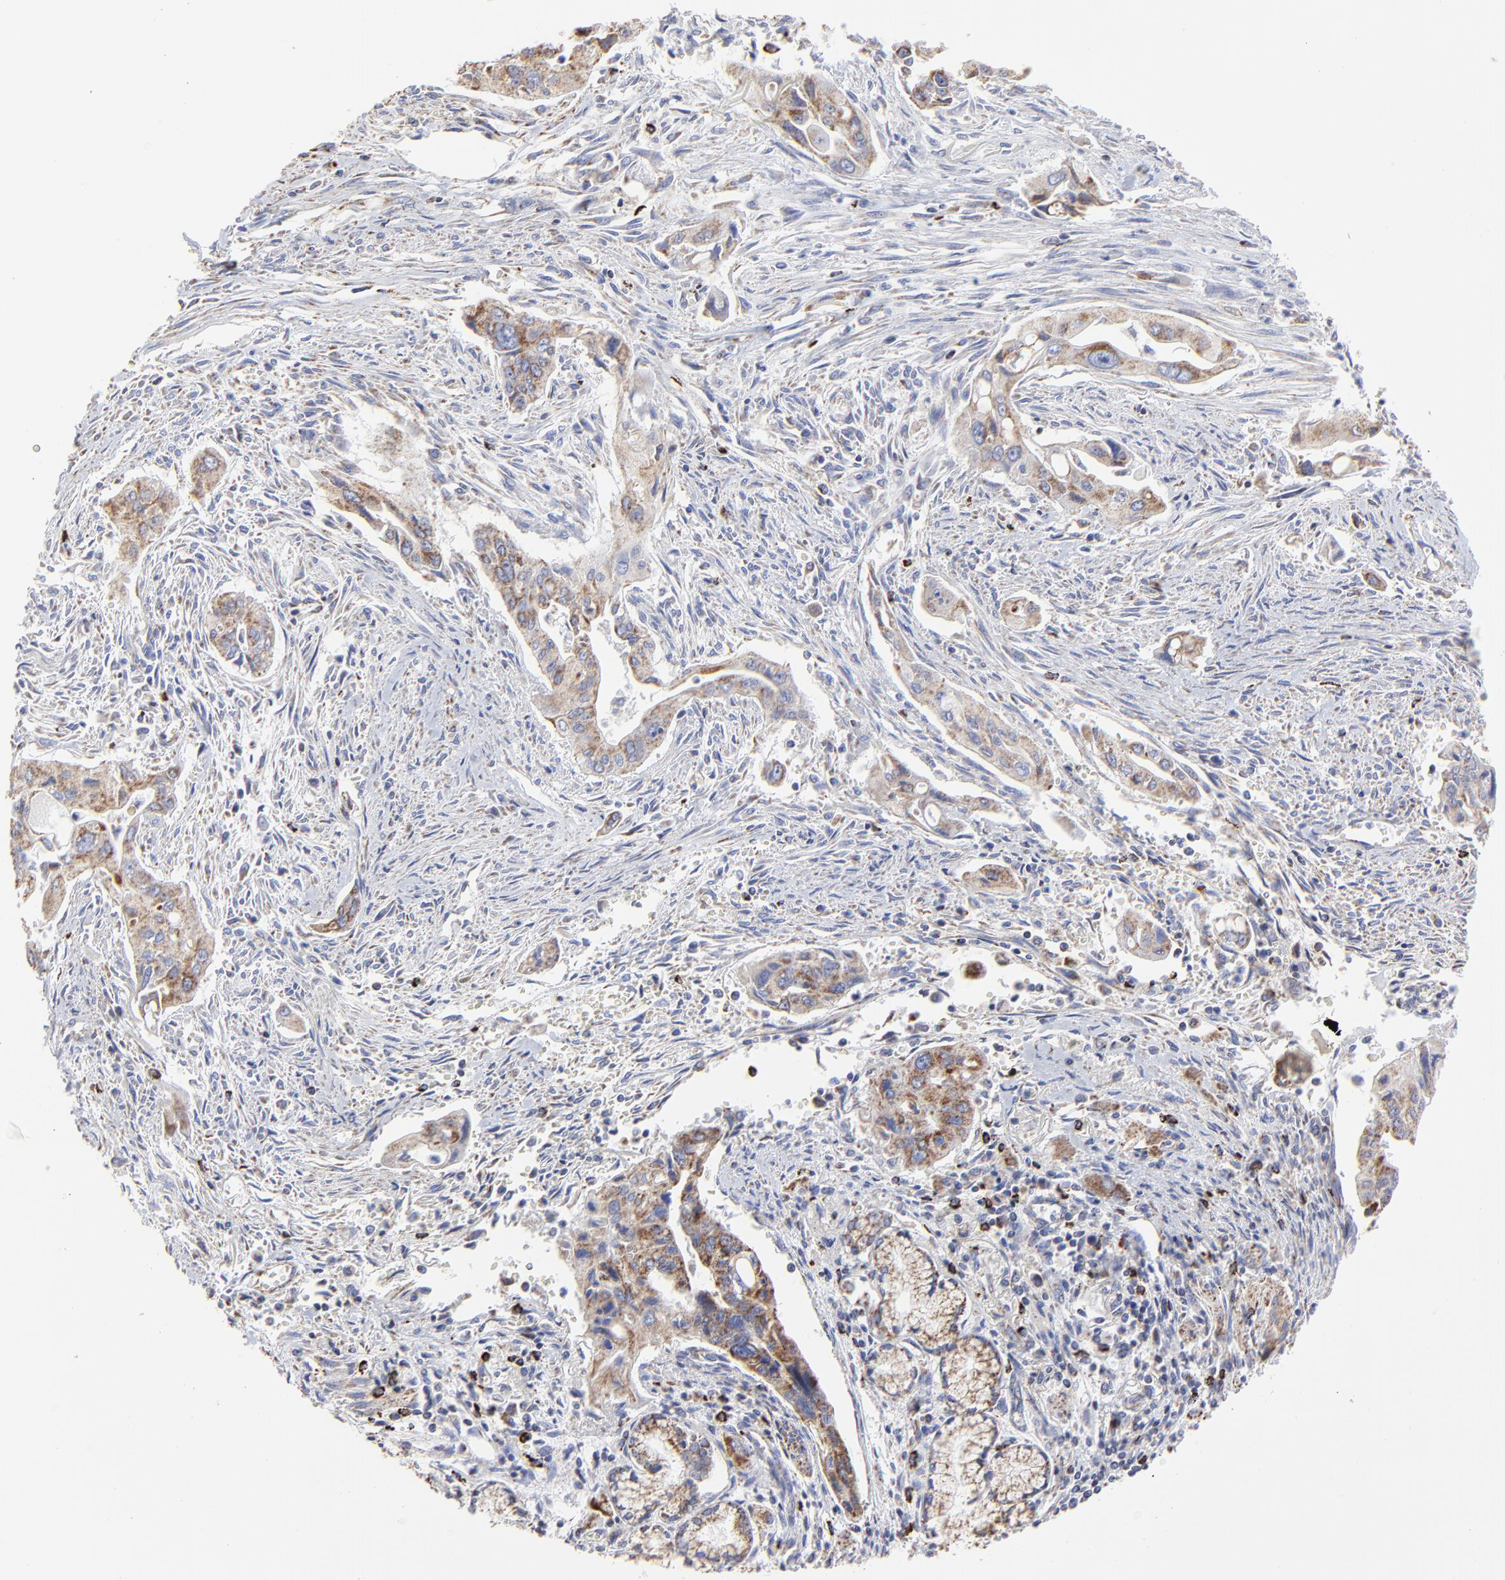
{"staining": {"intensity": "weak", "quantity": ">75%", "location": "cytoplasmic/membranous"}, "tissue": "pancreatic cancer", "cell_type": "Tumor cells", "image_type": "cancer", "snomed": [{"axis": "morphology", "description": "Adenocarcinoma, NOS"}, {"axis": "topography", "description": "Pancreas"}], "caption": "Tumor cells exhibit weak cytoplasmic/membranous expression in approximately >75% of cells in pancreatic cancer.", "gene": "PINK1", "patient": {"sex": "male", "age": 77}}